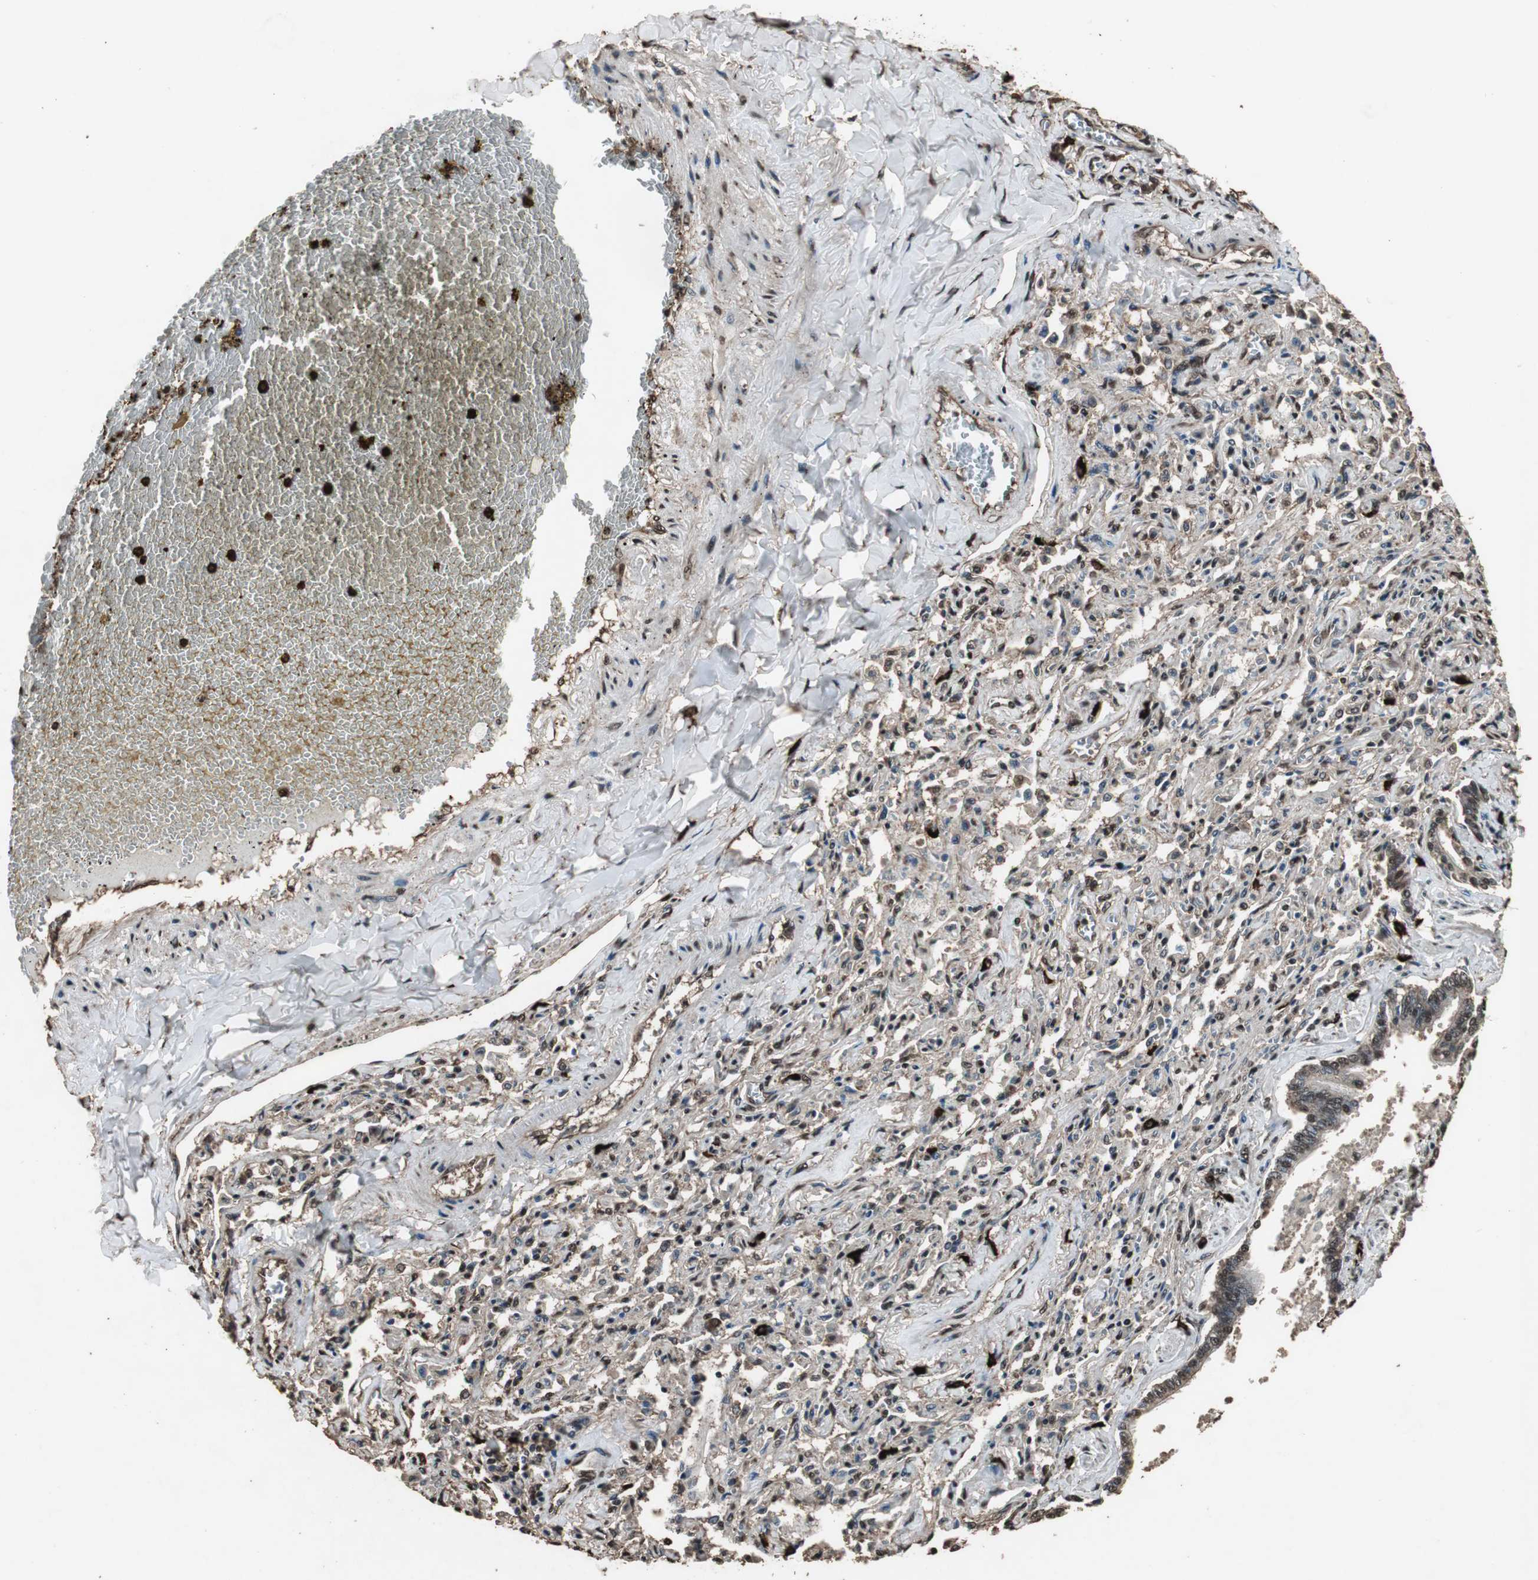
{"staining": {"intensity": "strong", "quantity": ">75%", "location": "cytoplasmic/membranous,nuclear"}, "tissue": "bronchus", "cell_type": "Respiratory epithelial cells", "image_type": "normal", "snomed": [{"axis": "morphology", "description": "Normal tissue, NOS"}, {"axis": "topography", "description": "Lung"}], "caption": "Protein analysis of unremarkable bronchus demonstrates strong cytoplasmic/membranous,nuclear staining in approximately >75% of respiratory epithelial cells. The staining was performed using DAB (3,3'-diaminobenzidine), with brown indicating positive protein expression. Nuclei are stained blue with hematoxylin.", "gene": "PPP1R13B", "patient": {"sex": "male", "age": 64}}